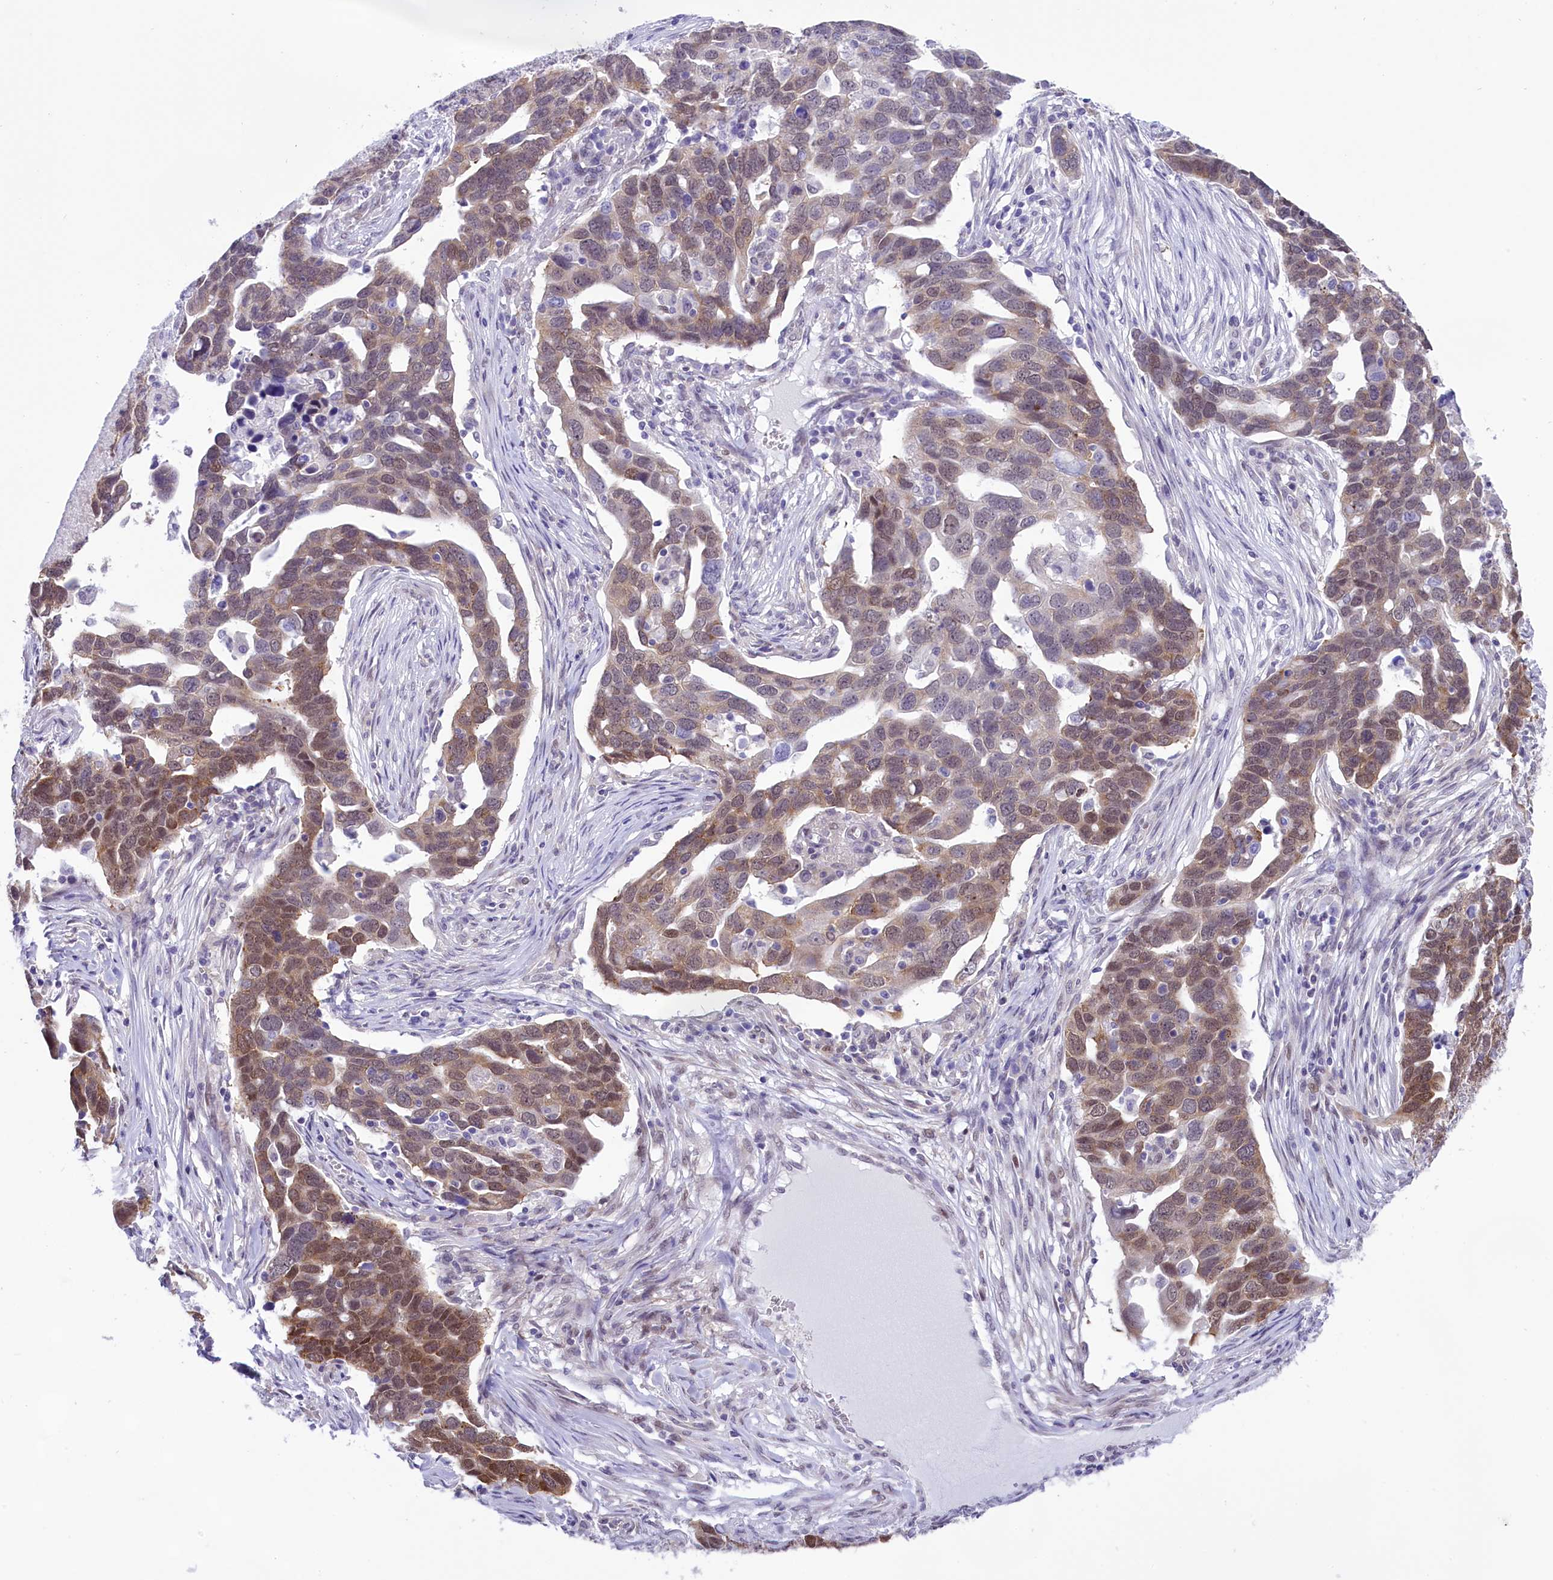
{"staining": {"intensity": "moderate", "quantity": "<25%", "location": "nuclear"}, "tissue": "ovarian cancer", "cell_type": "Tumor cells", "image_type": "cancer", "snomed": [{"axis": "morphology", "description": "Cystadenocarcinoma, serous, NOS"}, {"axis": "topography", "description": "Ovary"}], "caption": "This photomicrograph displays ovarian serous cystadenocarcinoma stained with IHC to label a protein in brown. The nuclear of tumor cells show moderate positivity for the protein. Nuclei are counter-stained blue.", "gene": "RPS6KB1", "patient": {"sex": "female", "age": 54}}